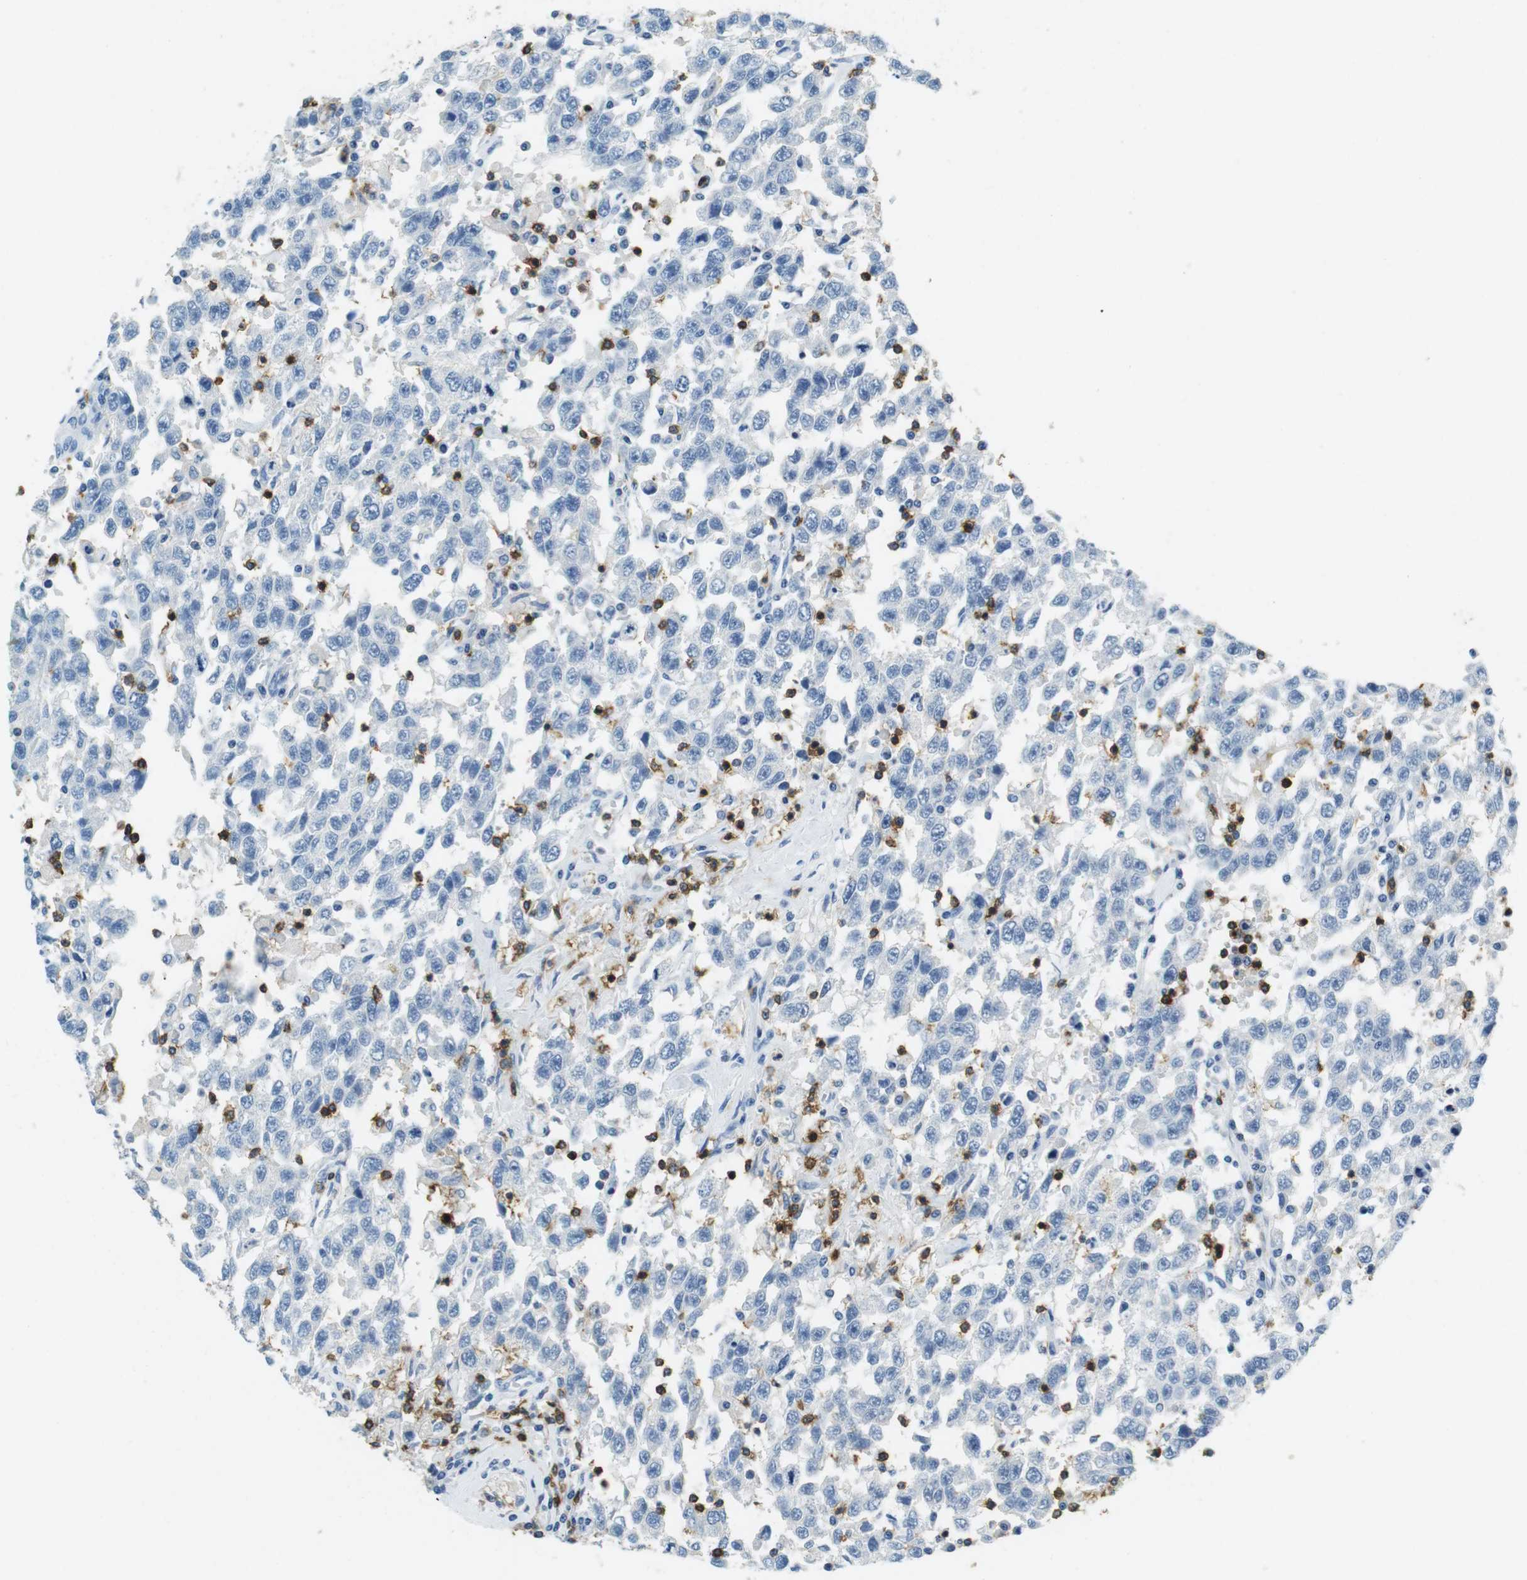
{"staining": {"intensity": "negative", "quantity": "none", "location": "none"}, "tissue": "testis cancer", "cell_type": "Tumor cells", "image_type": "cancer", "snomed": [{"axis": "morphology", "description": "Seminoma, NOS"}, {"axis": "topography", "description": "Testis"}], "caption": "IHC of human seminoma (testis) exhibits no staining in tumor cells.", "gene": "LAT", "patient": {"sex": "male", "age": 41}}